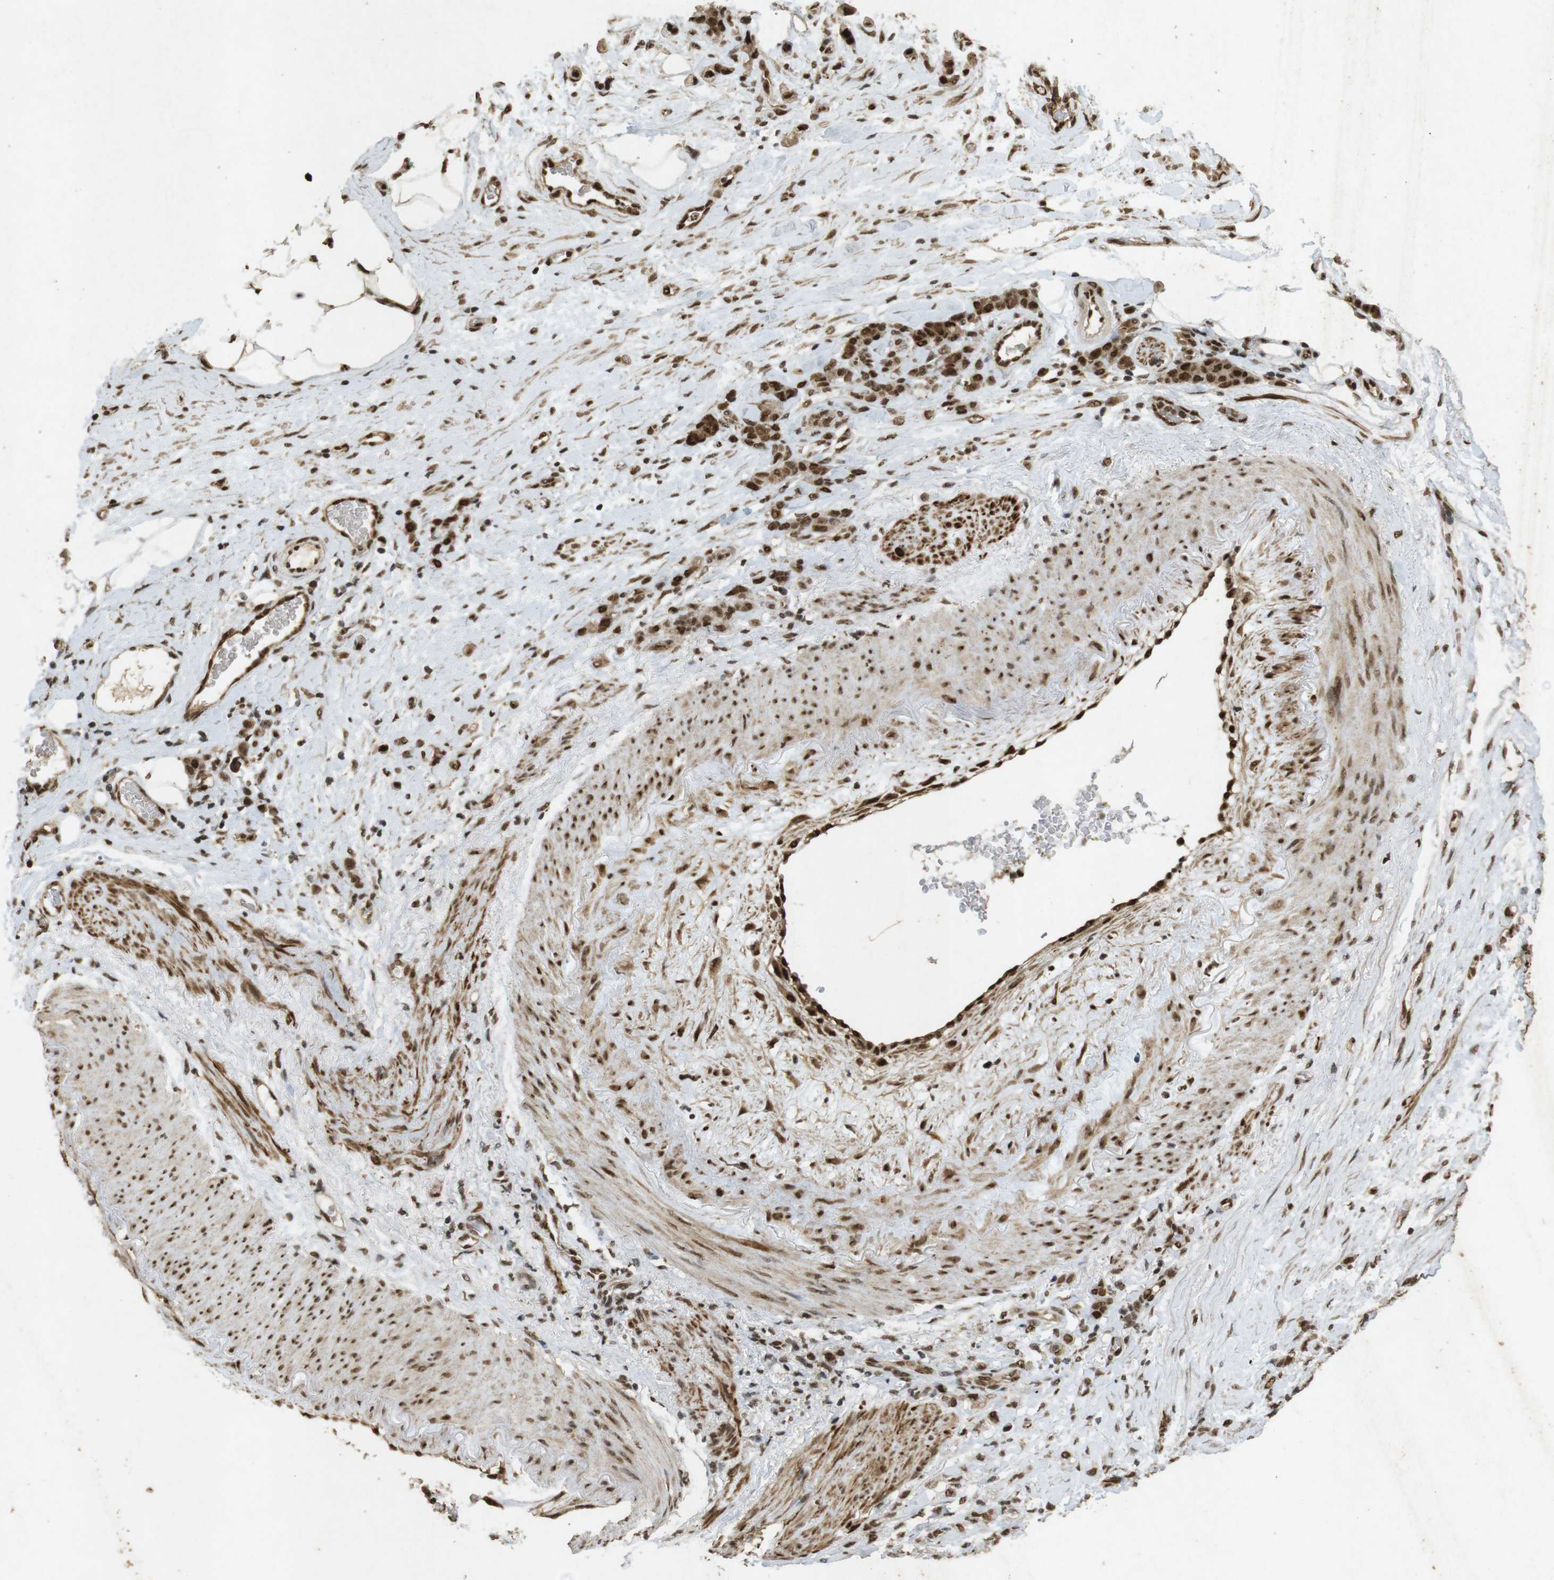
{"staining": {"intensity": "strong", "quantity": ">75%", "location": "cytoplasmic/membranous,nuclear"}, "tissue": "stomach cancer", "cell_type": "Tumor cells", "image_type": "cancer", "snomed": [{"axis": "morphology", "description": "Adenocarcinoma, NOS"}, {"axis": "topography", "description": "Stomach"}], "caption": "Stomach adenocarcinoma was stained to show a protein in brown. There is high levels of strong cytoplasmic/membranous and nuclear staining in about >75% of tumor cells.", "gene": "GATA4", "patient": {"sex": "male", "age": 82}}